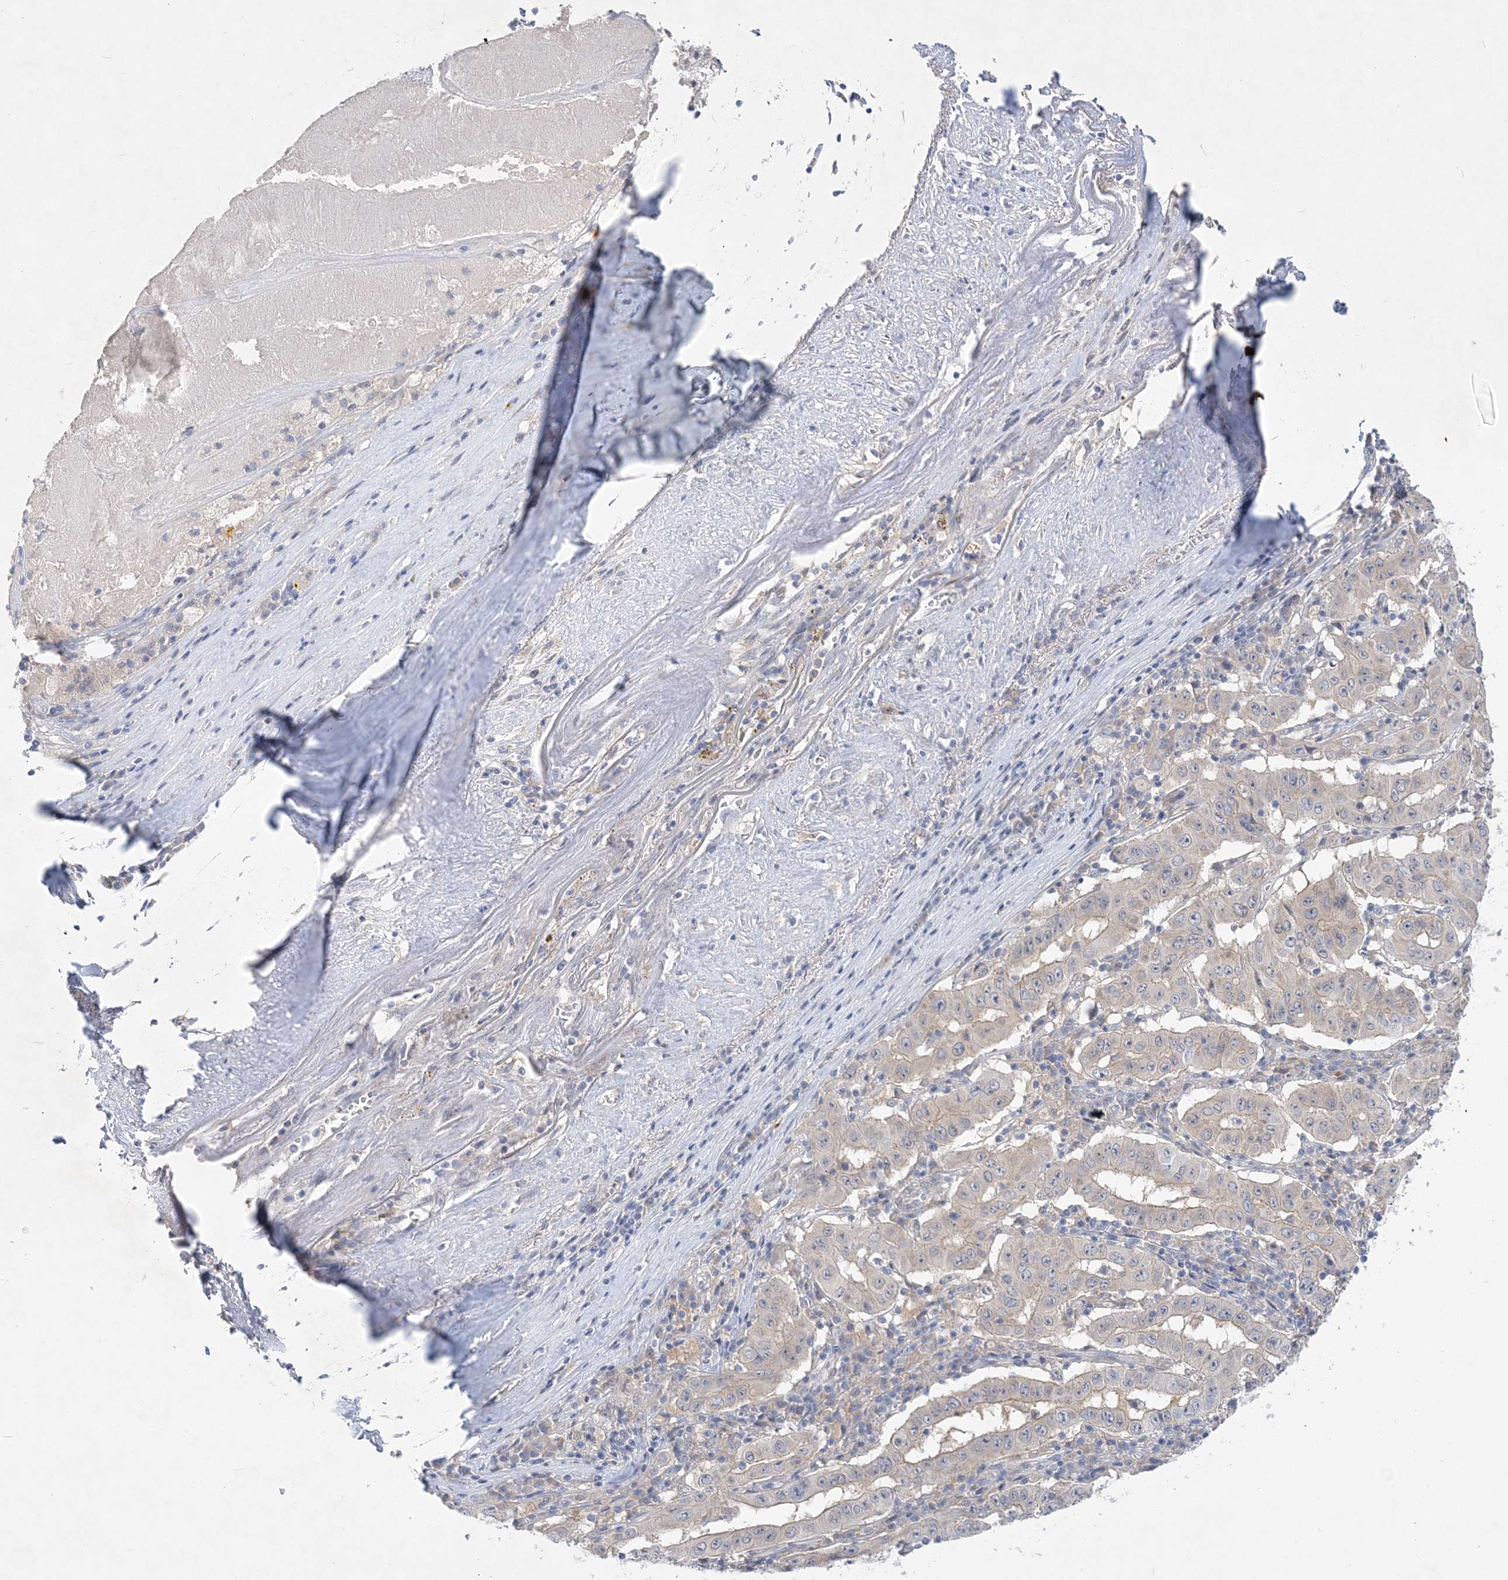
{"staining": {"intensity": "negative", "quantity": "none", "location": "none"}, "tissue": "pancreatic cancer", "cell_type": "Tumor cells", "image_type": "cancer", "snomed": [{"axis": "morphology", "description": "Adenocarcinoma, NOS"}, {"axis": "topography", "description": "Pancreas"}], "caption": "Tumor cells are negative for brown protein staining in pancreatic adenocarcinoma.", "gene": "ANKRD35", "patient": {"sex": "male", "age": 63}}